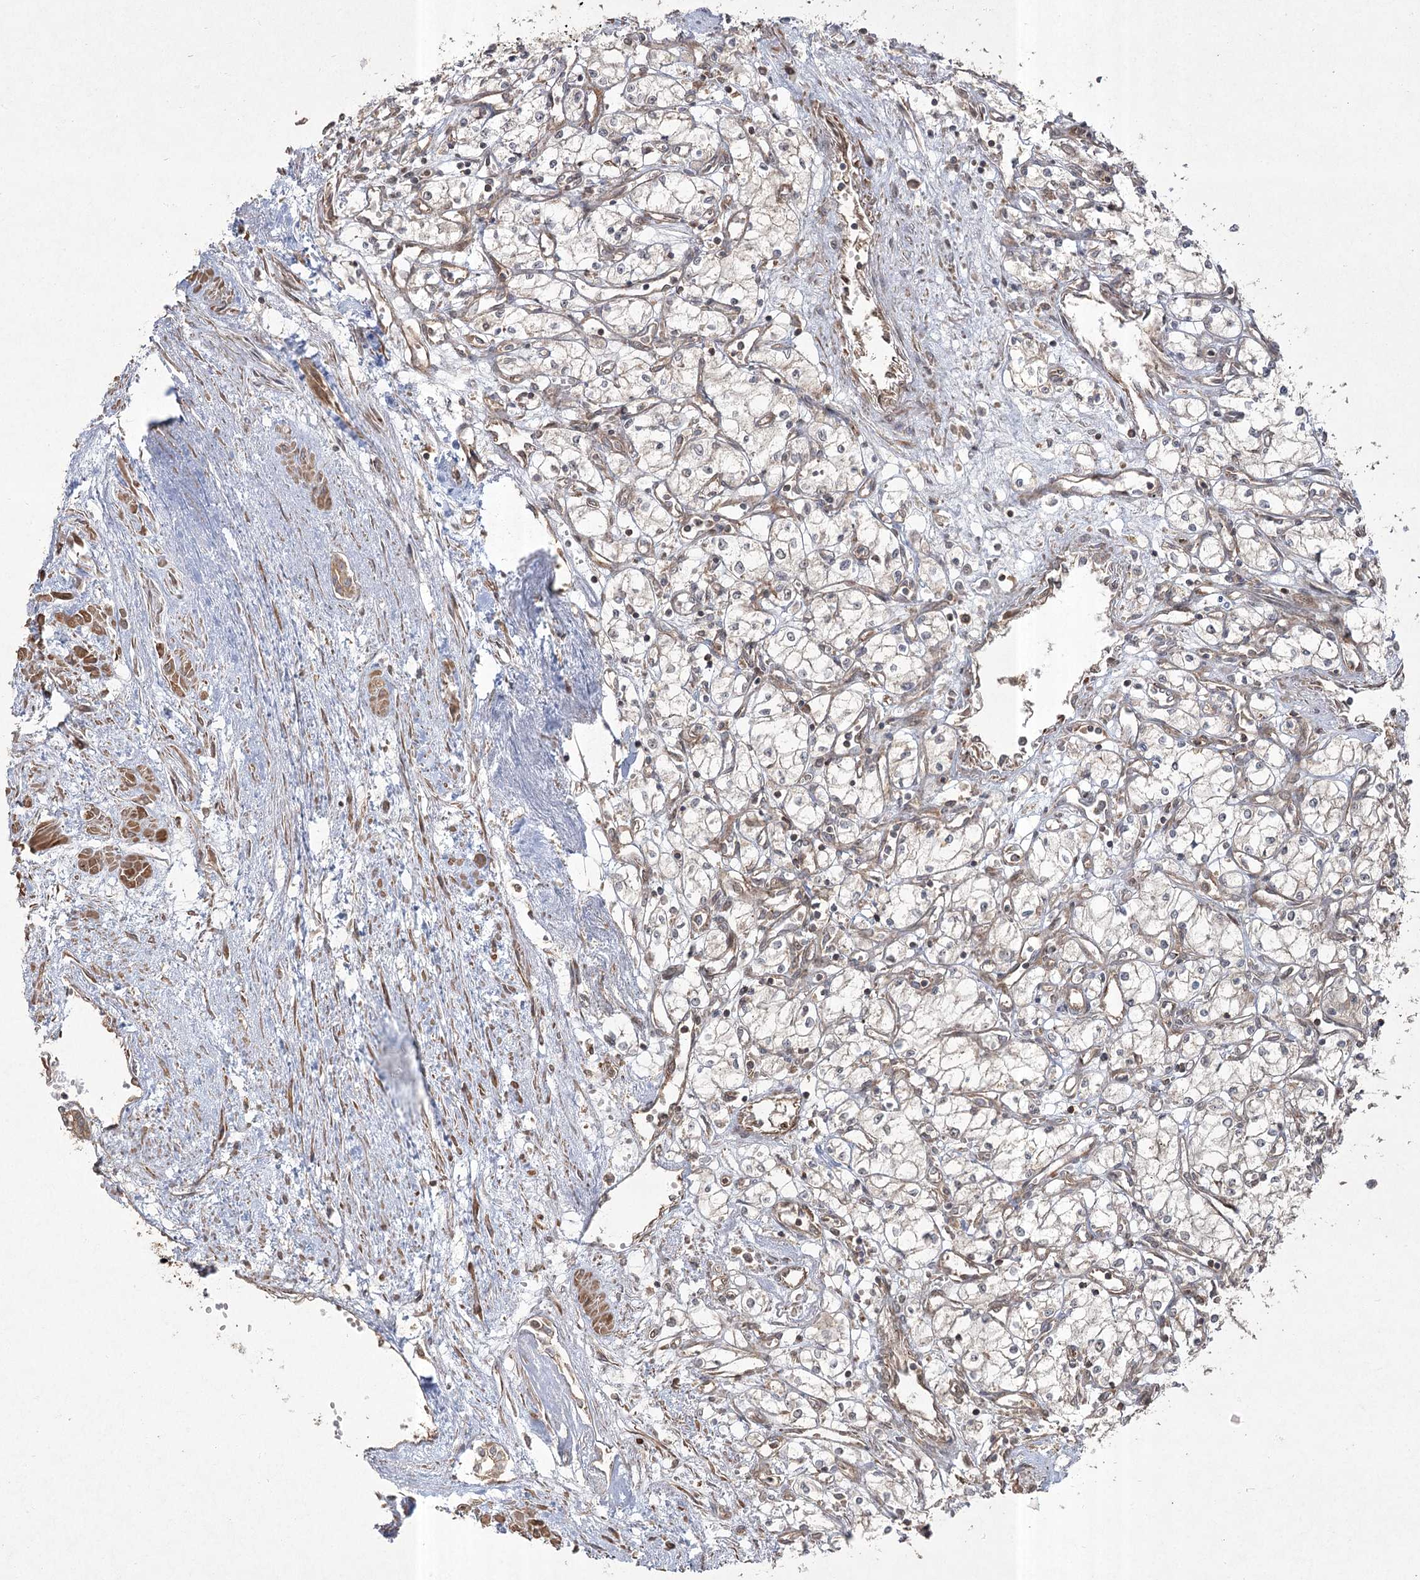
{"staining": {"intensity": "negative", "quantity": "none", "location": "none"}, "tissue": "renal cancer", "cell_type": "Tumor cells", "image_type": "cancer", "snomed": [{"axis": "morphology", "description": "Adenocarcinoma, NOS"}, {"axis": "topography", "description": "Kidney"}], "caption": "The photomicrograph exhibits no significant expression in tumor cells of renal cancer. Nuclei are stained in blue.", "gene": "CPLANE1", "patient": {"sex": "male", "age": 59}}